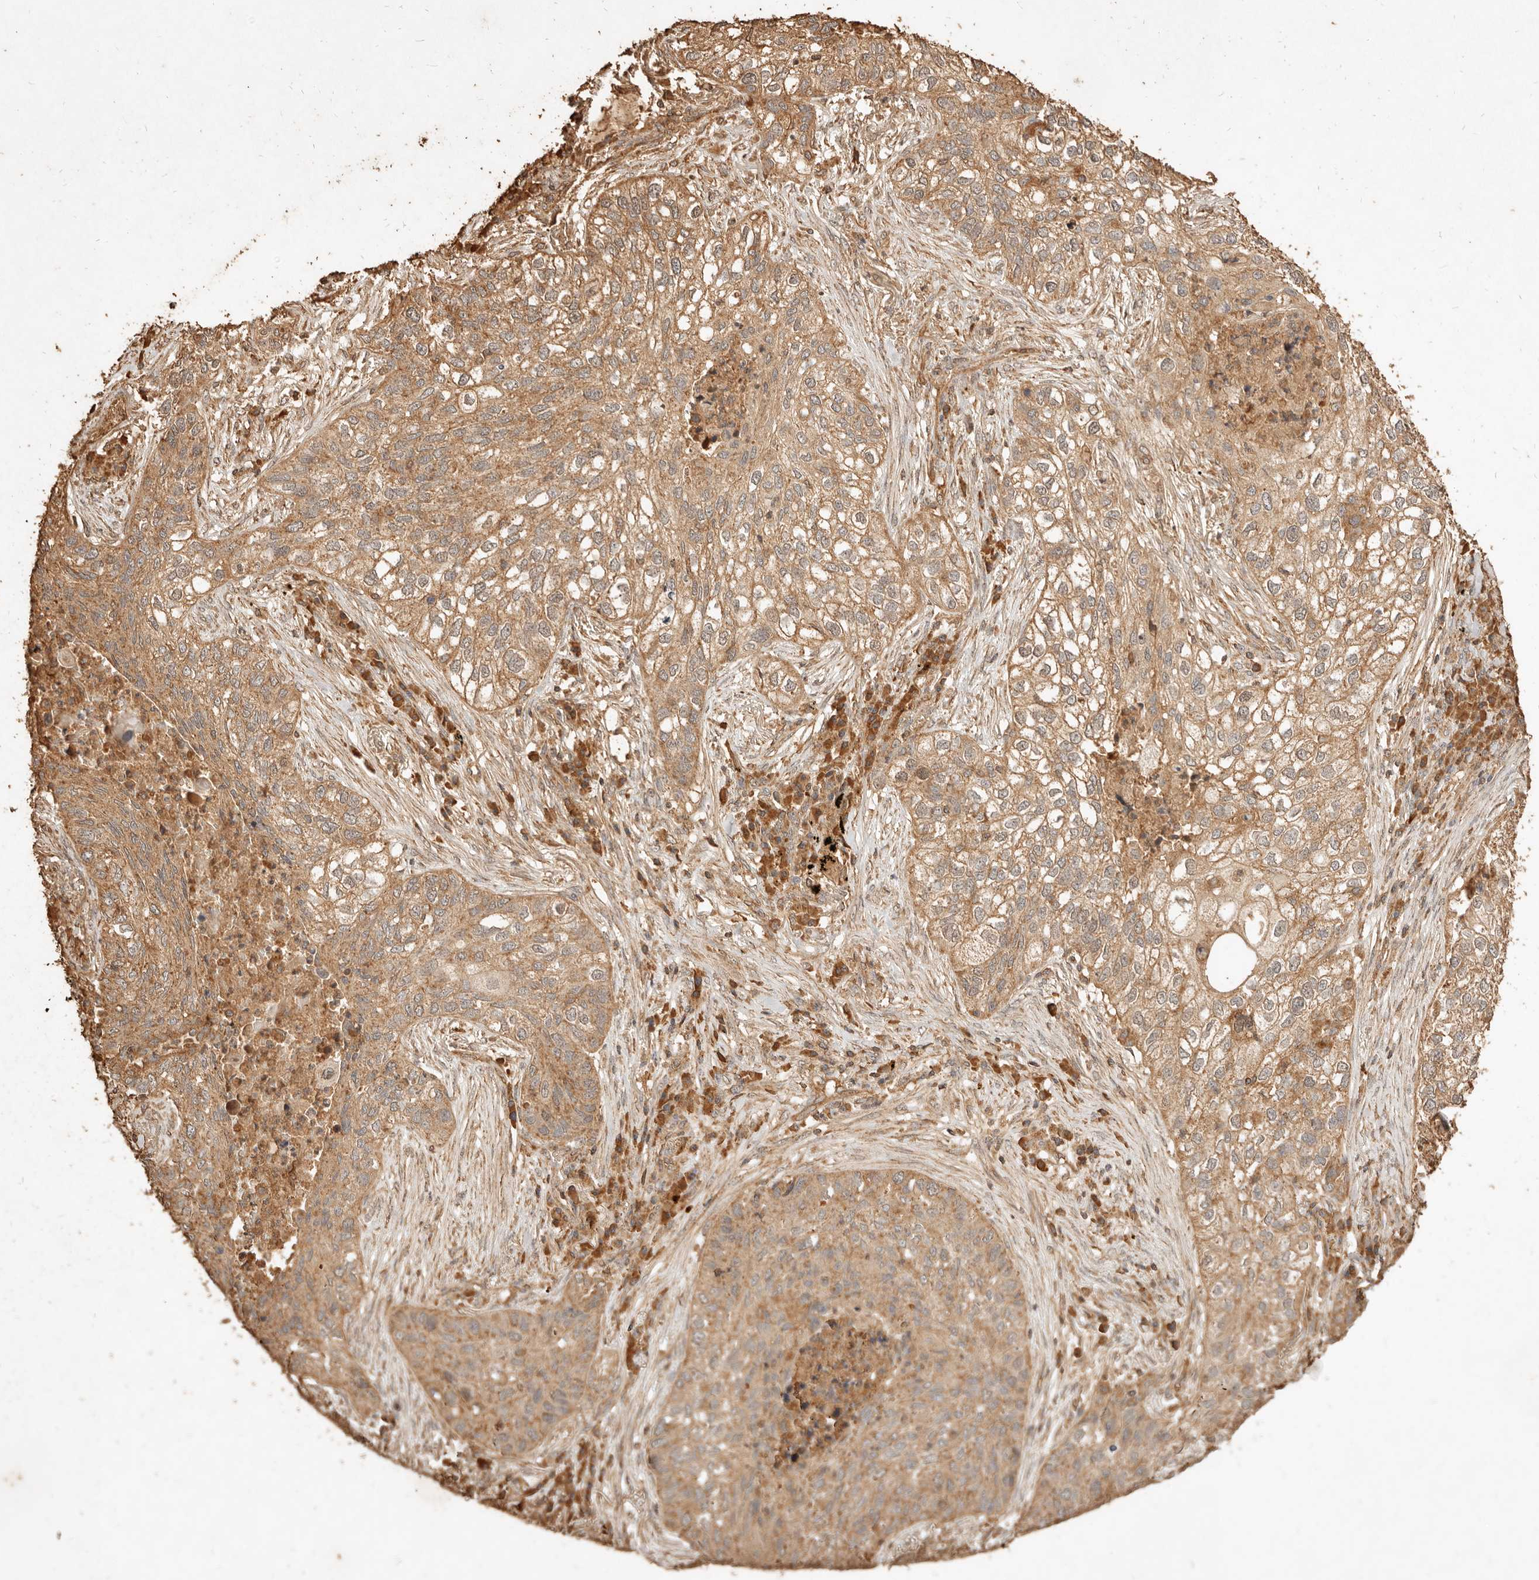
{"staining": {"intensity": "moderate", "quantity": ">75%", "location": "cytoplasmic/membranous"}, "tissue": "lung cancer", "cell_type": "Tumor cells", "image_type": "cancer", "snomed": [{"axis": "morphology", "description": "Squamous cell carcinoma, NOS"}, {"axis": "topography", "description": "Lung"}], "caption": "The immunohistochemical stain labels moderate cytoplasmic/membranous expression in tumor cells of lung cancer (squamous cell carcinoma) tissue. Using DAB (3,3'-diaminobenzidine) (brown) and hematoxylin (blue) stains, captured at high magnification using brightfield microscopy.", "gene": "FAM180B", "patient": {"sex": "female", "age": 63}}